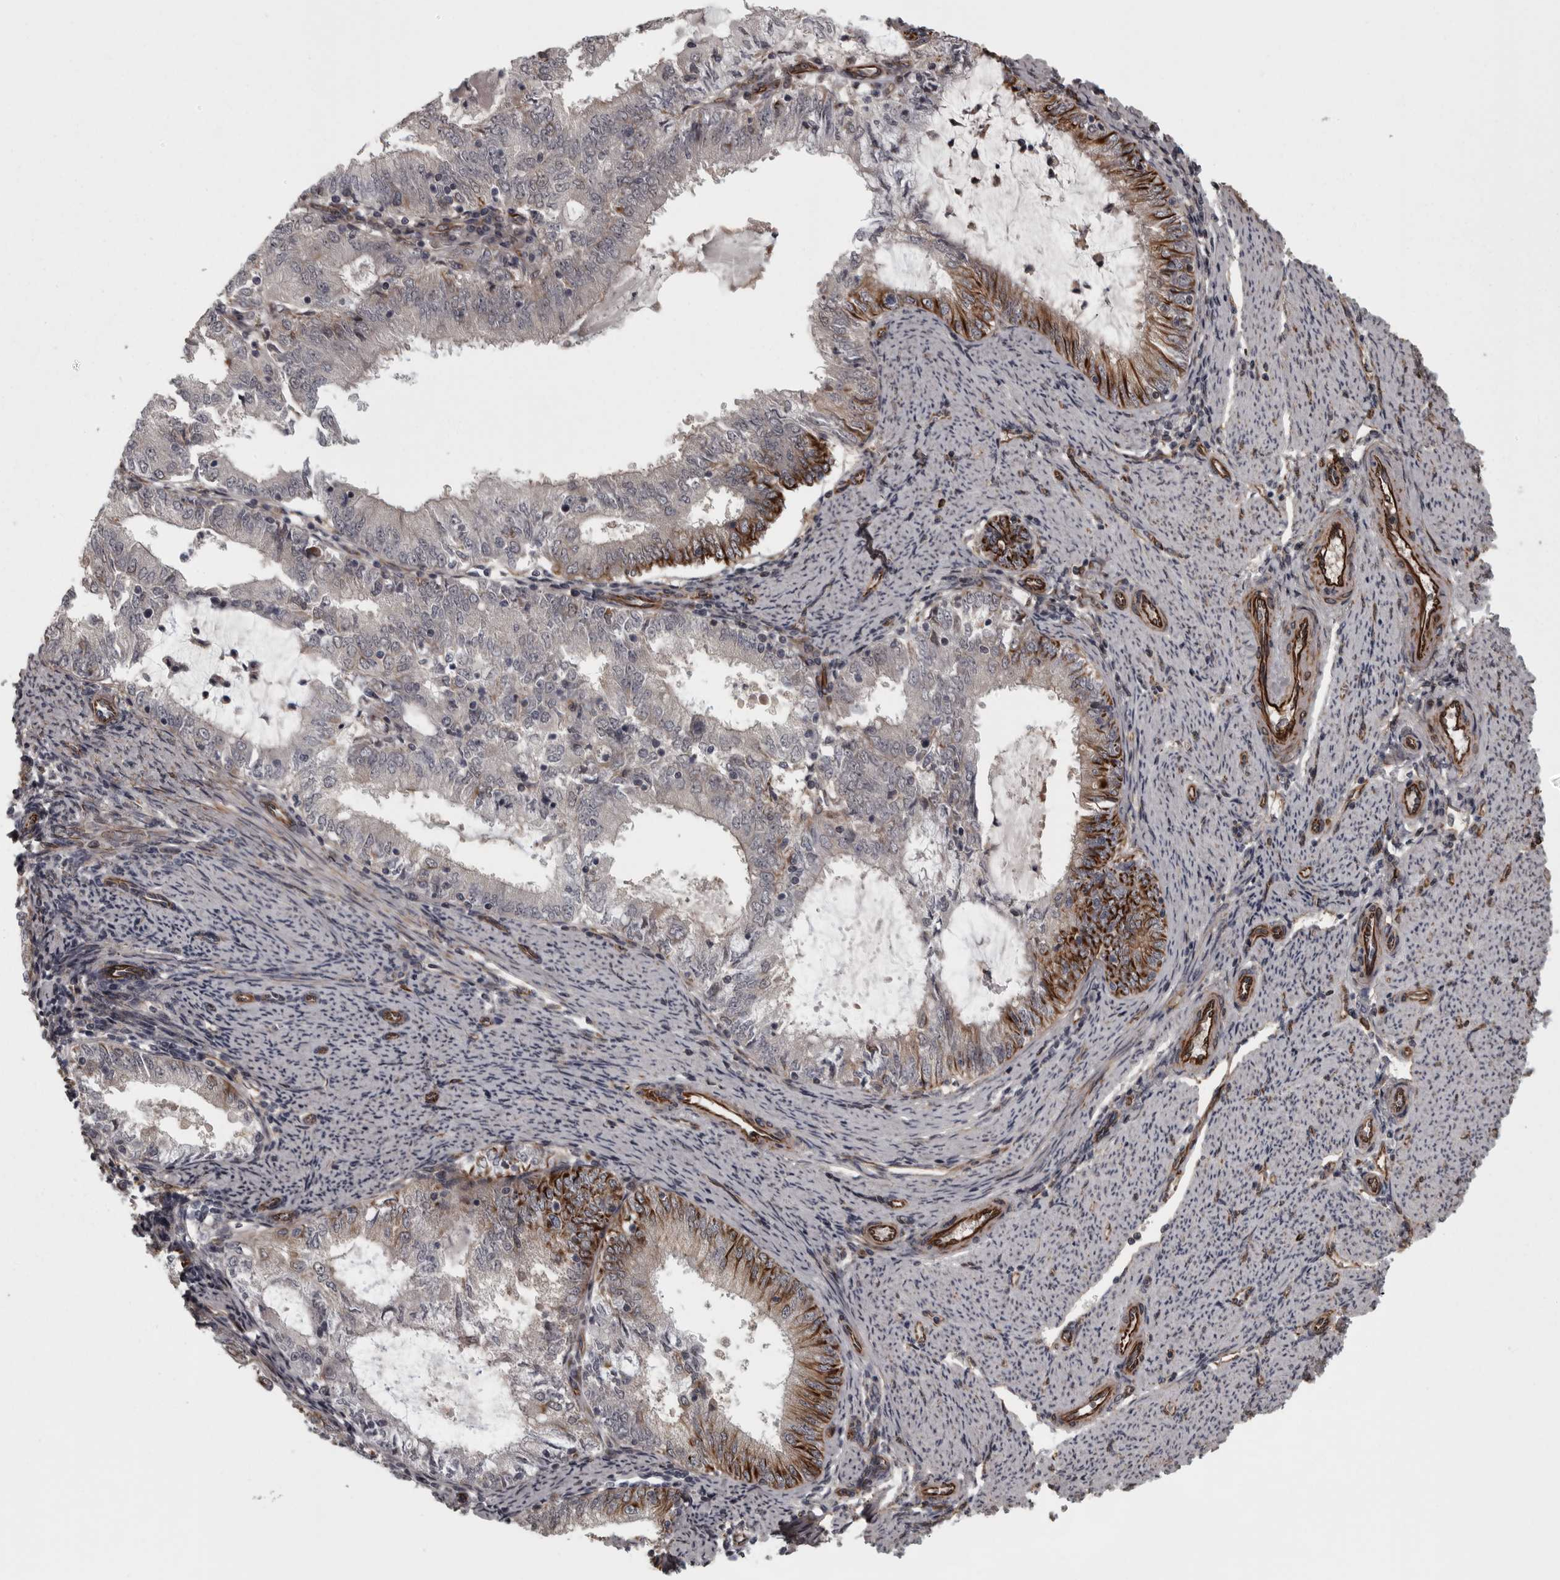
{"staining": {"intensity": "strong", "quantity": "<25%", "location": "cytoplasmic/membranous"}, "tissue": "endometrial cancer", "cell_type": "Tumor cells", "image_type": "cancer", "snomed": [{"axis": "morphology", "description": "Adenocarcinoma, NOS"}, {"axis": "topography", "description": "Endometrium"}], "caption": "Immunohistochemistry of human adenocarcinoma (endometrial) shows medium levels of strong cytoplasmic/membranous positivity in about <25% of tumor cells. (DAB IHC, brown staining for protein, blue staining for nuclei).", "gene": "FAAP100", "patient": {"sex": "female", "age": 57}}